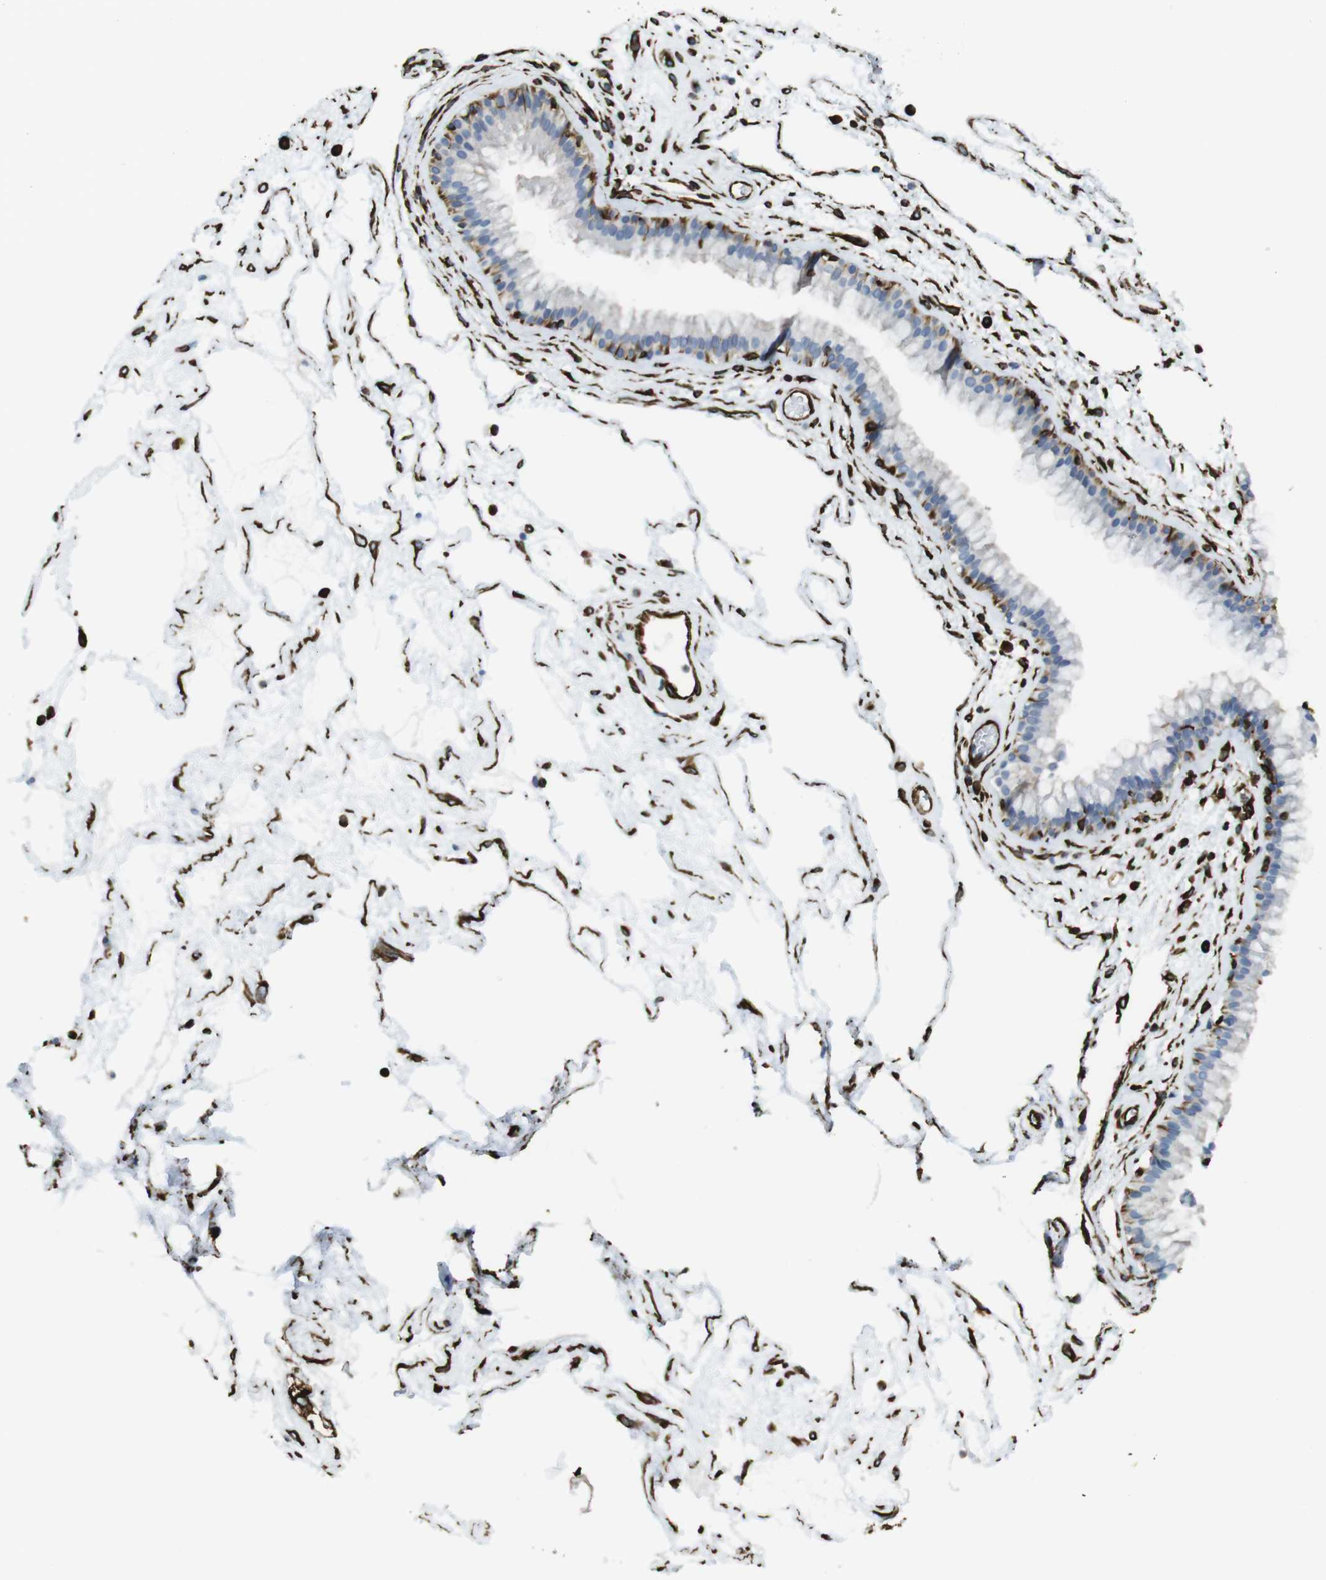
{"staining": {"intensity": "moderate", "quantity": "25%-75%", "location": "cytoplasmic/membranous"}, "tissue": "nasopharynx", "cell_type": "Respiratory epithelial cells", "image_type": "normal", "snomed": [{"axis": "morphology", "description": "Normal tissue, NOS"}, {"axis": "morphology", "description": "Inflammation, NOS"}, {"axis": "topography", "description": "Nasopharynx"}], "caption": "Immunohistochemistry (IHC) of unremarkable human nasopharynx exhibits medium levels of moderate cytoplasmic/membranous staining in approximately 25%-75% of respiratory epithelial cells. The protein is shown in brown color, while the nuclei are stained blue.", "gene": "RALGPS1", "patient": {"sex": "male", "age": 48}}